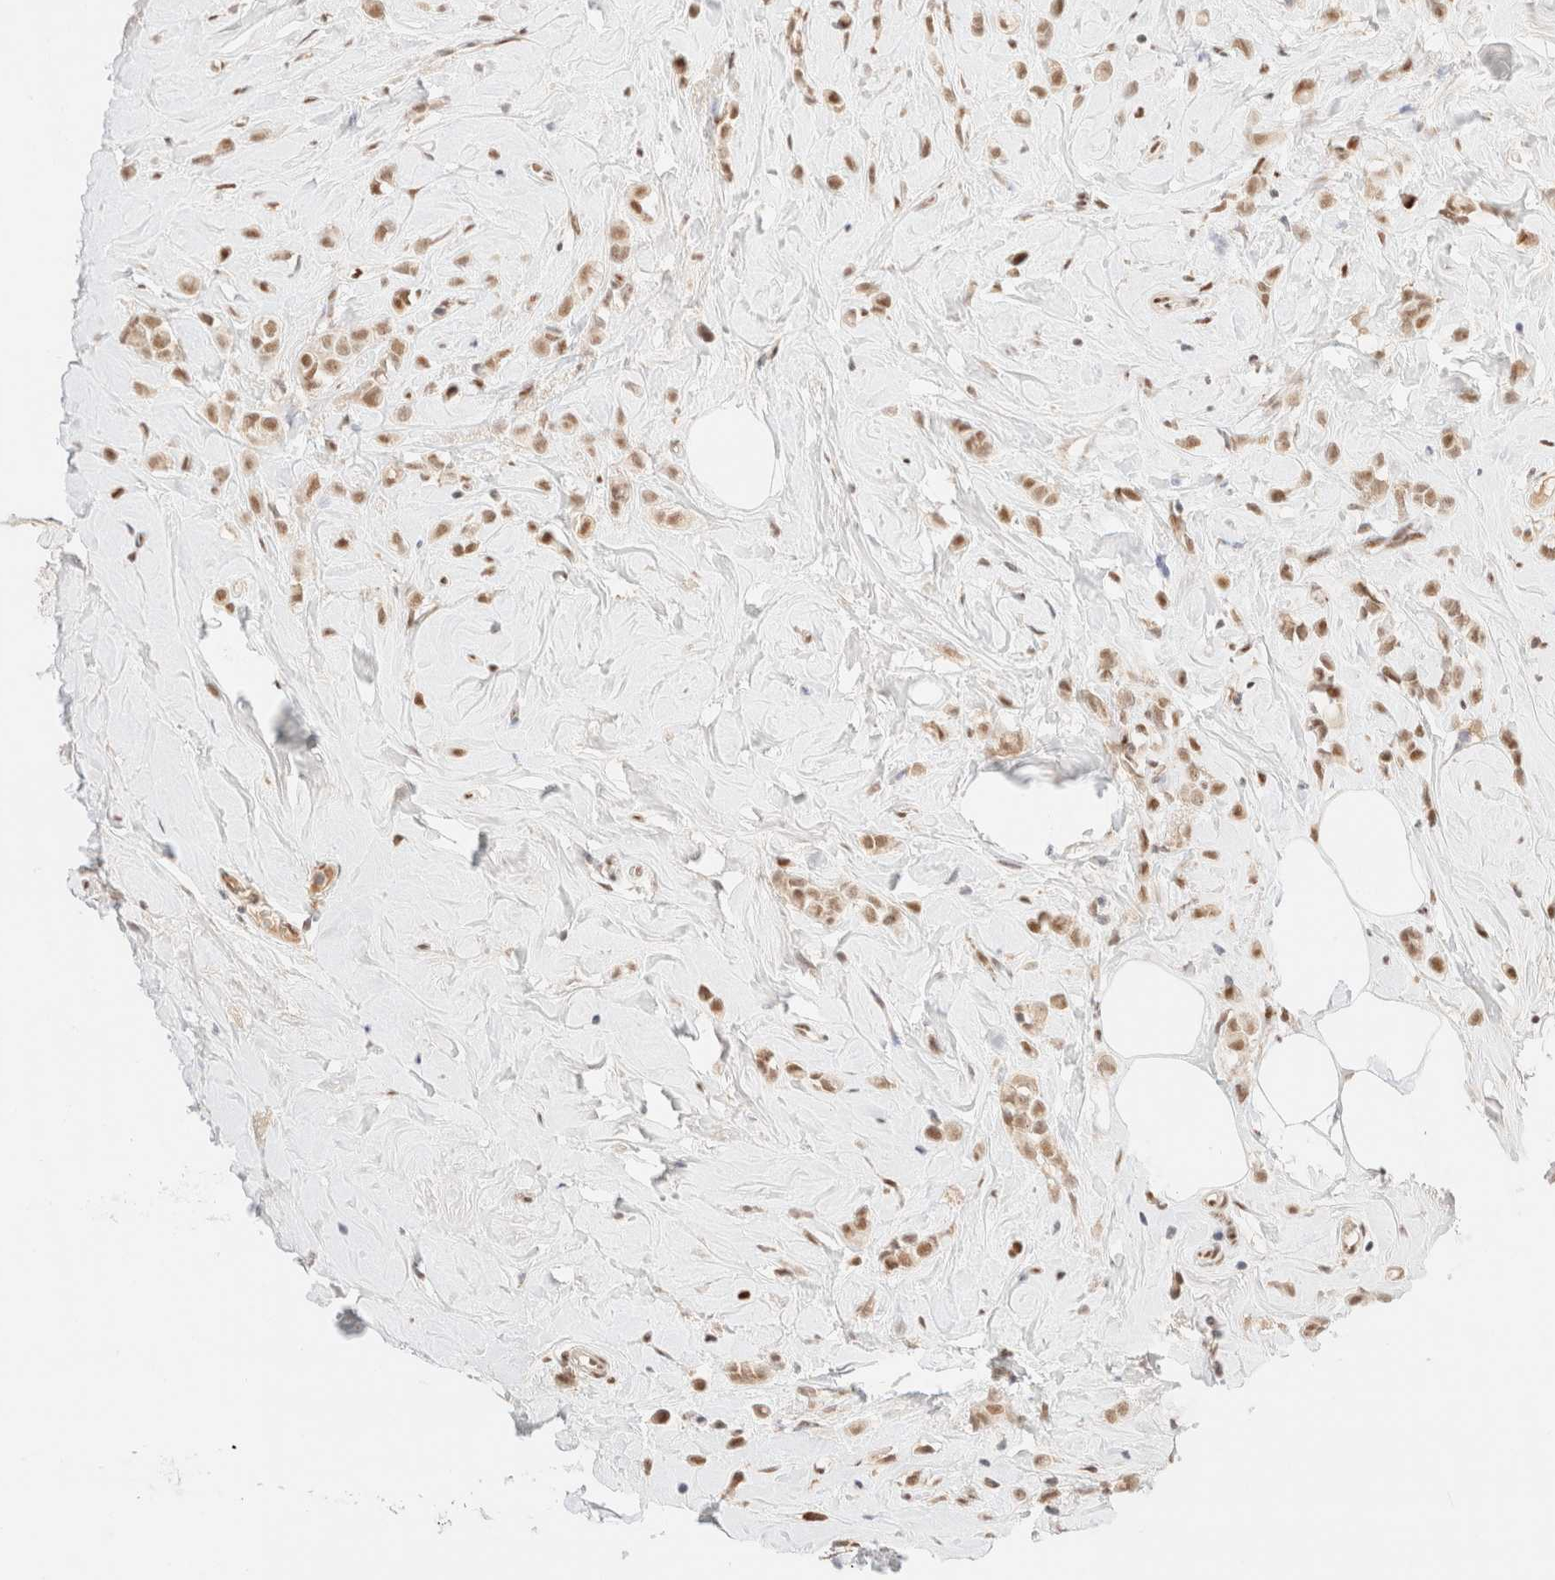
{"staining": {"intensity": "moderate", "quantity": ">75%", "location": "nuclear"}, "tissue": "breast cancer", "cell_type": "Tumor cells", "image_type": "cancer", "snomed": [{"axis": "morphology", "description": "Lobular carcinoma"}, {"axis": "topography", "description": "Breast"}], "caption": "Immunohistochemistry (IHC) image of human lobular carcinoma (breast) stained for a protein (brown), which exhibits medium levels of moderate nuclear expression in approximately >75% of tumor cells.", "gene": "CIC", "patient": {"sex": "female", "age": 47}}